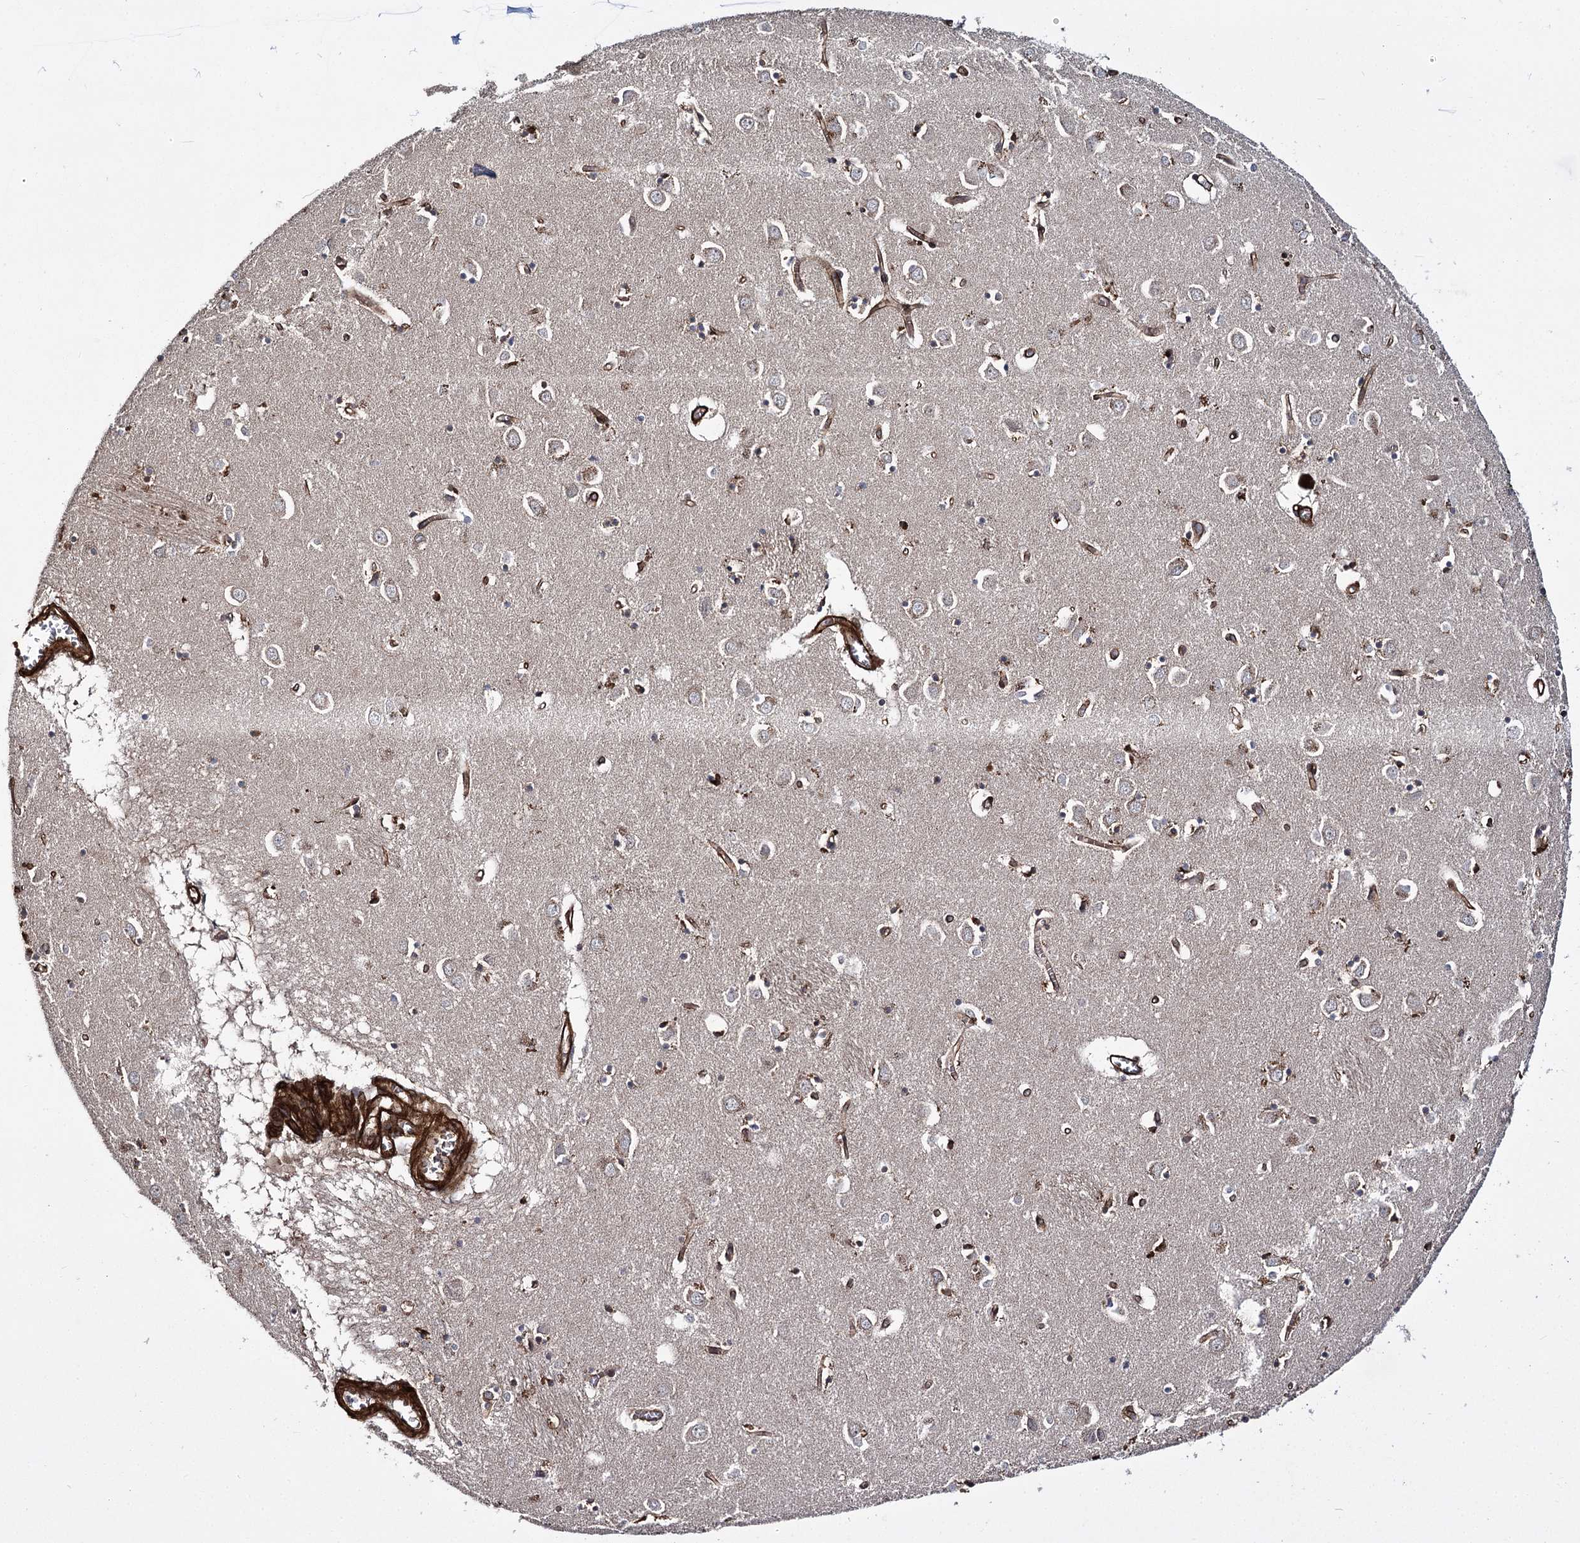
{"staining": {"intensity": "weak", "quantity": ">75%", "location": "cytoplasmic/membranous"}, "tissue": "caudate", "cell_type": "Glial cells", "image_type": "normal", "snomed": [{"axis": "morphology", "description": "Normal tissue, NOS"}, {"axis": "topography", "description": "Lateral ventricle wall"}], "caption": "Immunohistochemical staining of benign caudate demonstrates low levels of weak cytoplasmic/membranous expression in approximately >75% of glial cells.", "gene": "MYO1C", "patient": {"sex": "male", "age": 70}}